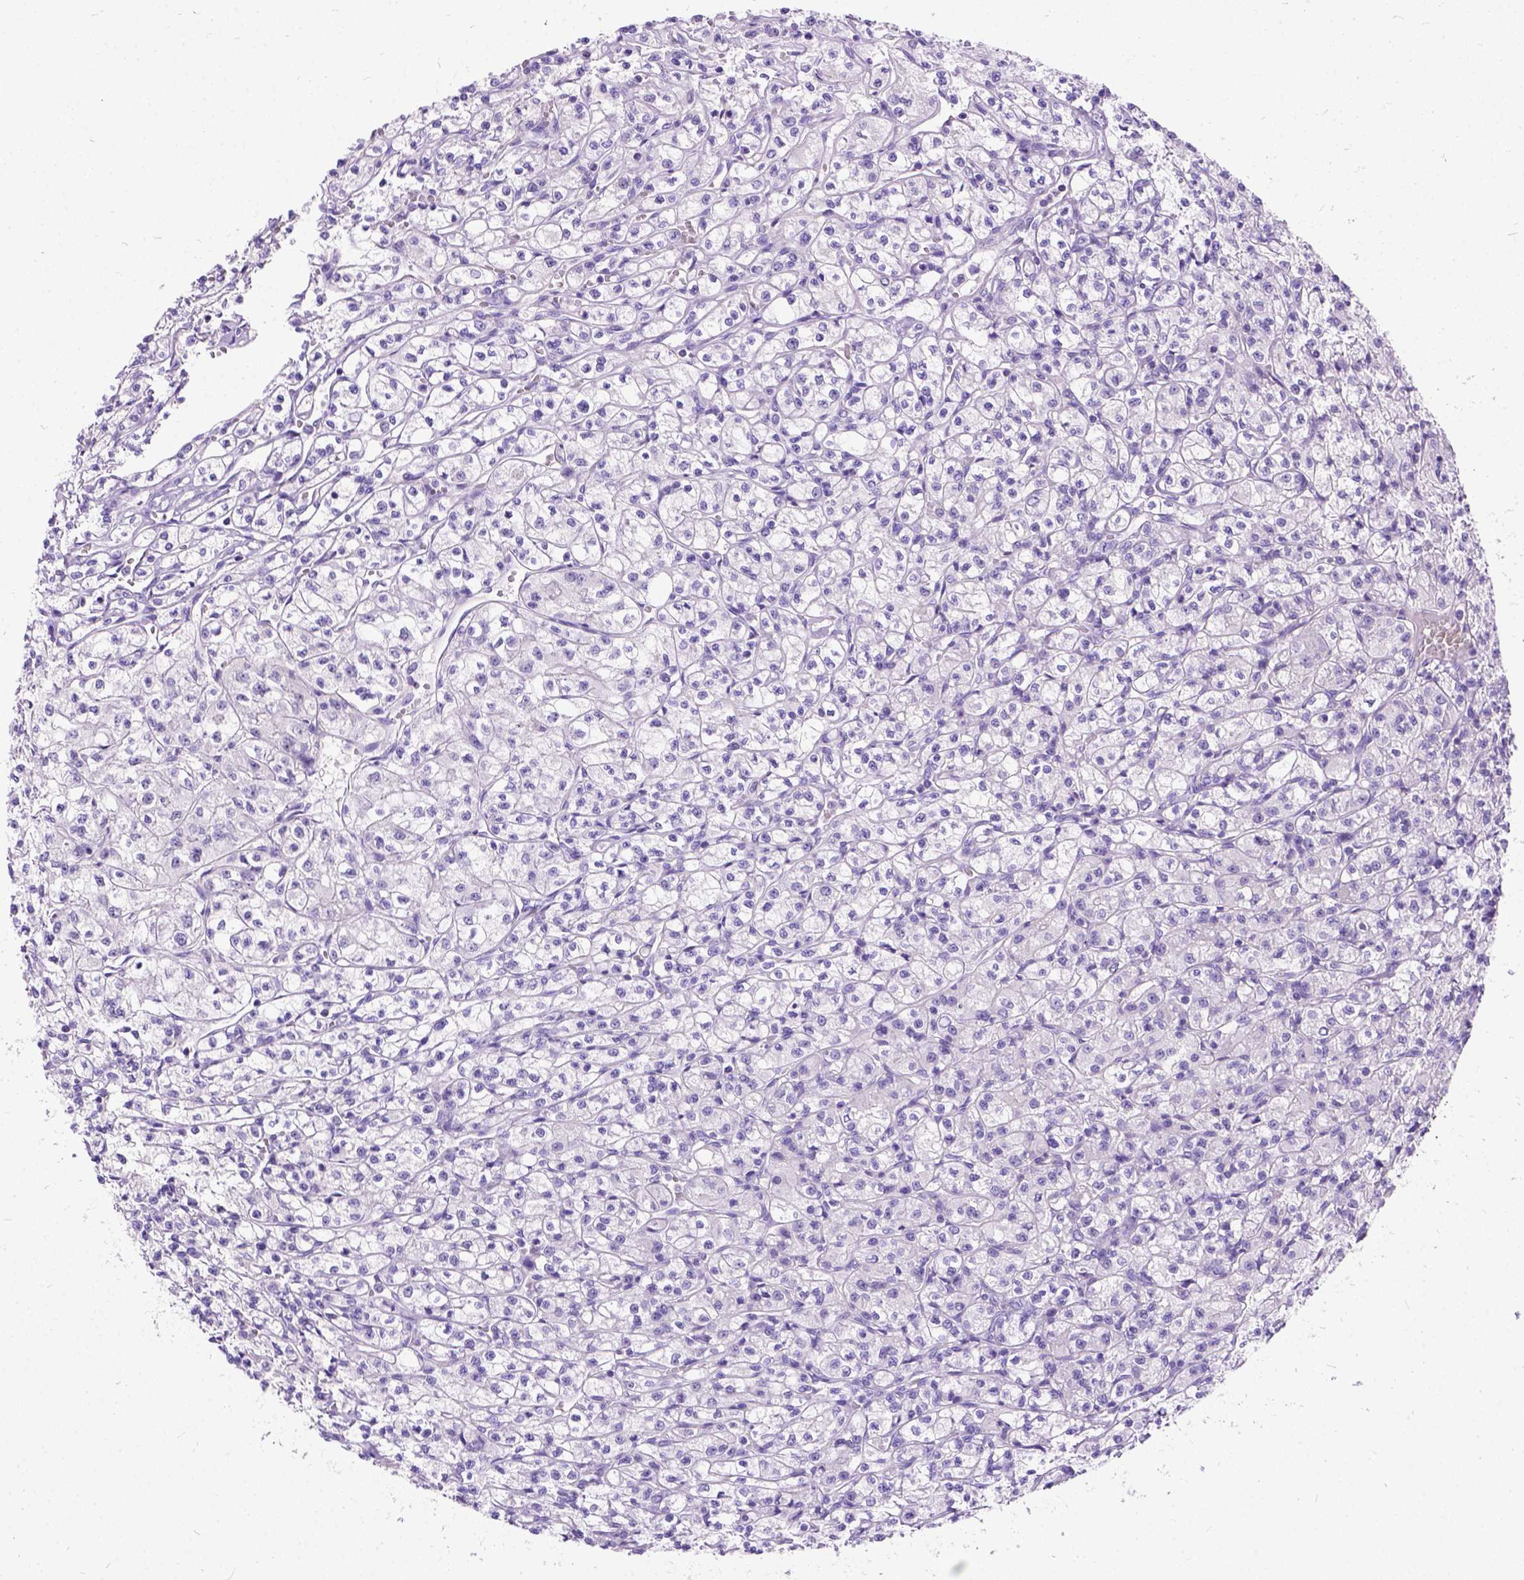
{"staining": {"intensity": "negative", "quantity": "none", "location": "none"}, "tissue": "renal cancer", "cell_type": "Tumor cells", "image_type": "cancer", "snomed": [{"axis": "morphology", "description": "Adenocarcinoma, NOS"}, {"axis": "topography", "description": "Kidney"}], "caption": "Immunohistochemical staining of adenocarcinoma (renal) demonstrates no significant expression in tumor cells.", "gene": "PRG2", "patient": {"sex": "female", "age": 70}}